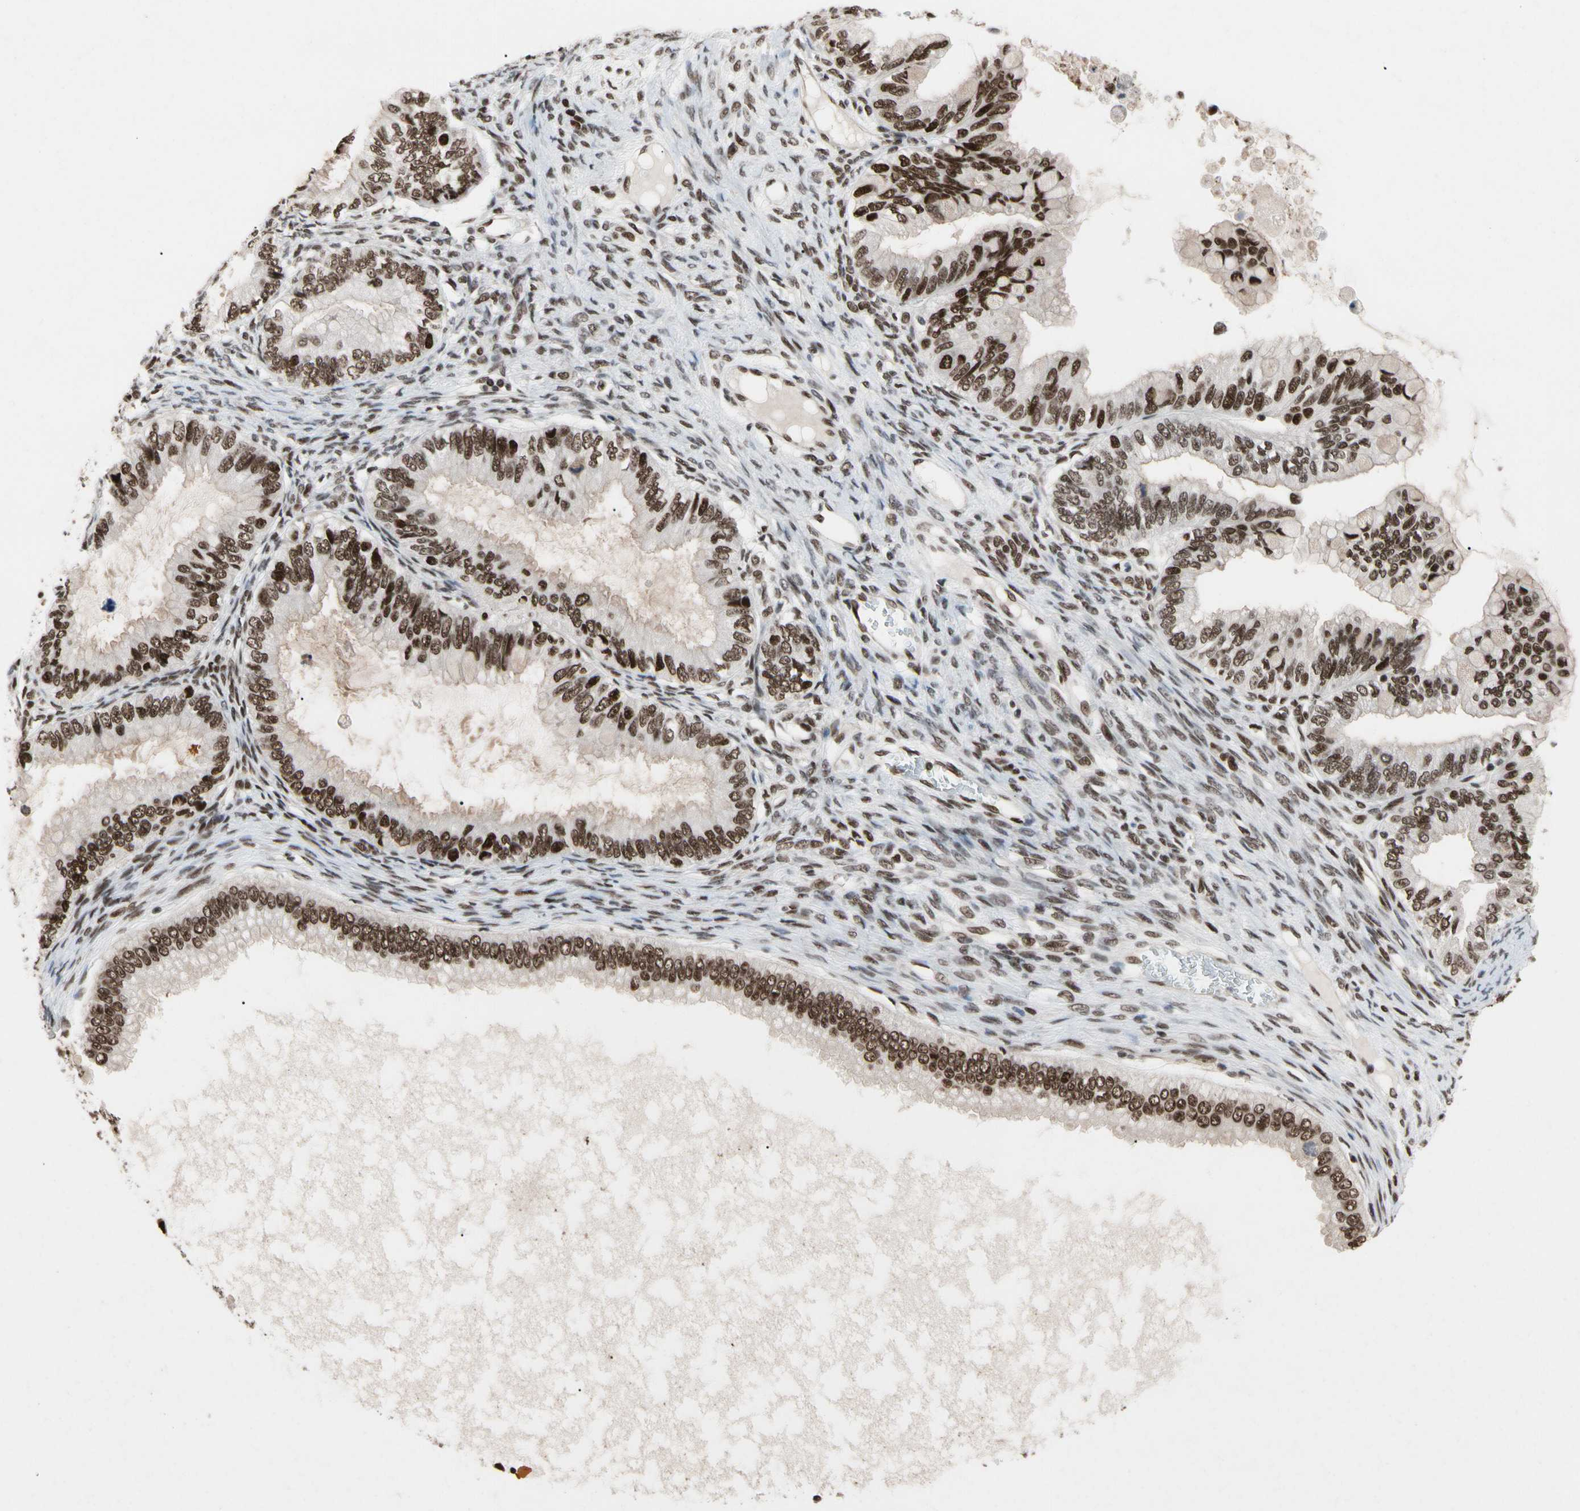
{"staining": {"intensity": "moderate", "quantity": ">75%", "location": "nuclear"}, "tissue": "ovarian cancer", "cell_type": "Tumor cells", "image_type": "cancer", "snomed": [{"axis": "morphology", "description": "Cystadenocarcinoma, mucinous, NOS"}, {"axis": "topography", "description": "Ovary"}], "caption": "A micrograph of human mucinous cystadenocarcinoma (ovarian) stained for a protein exhibits moderate nuclear brown staining in tumor cells. Nuclei are stained in blue.", "gene": "FAM98B", "patient": {"sex": "female", "age": 80}}